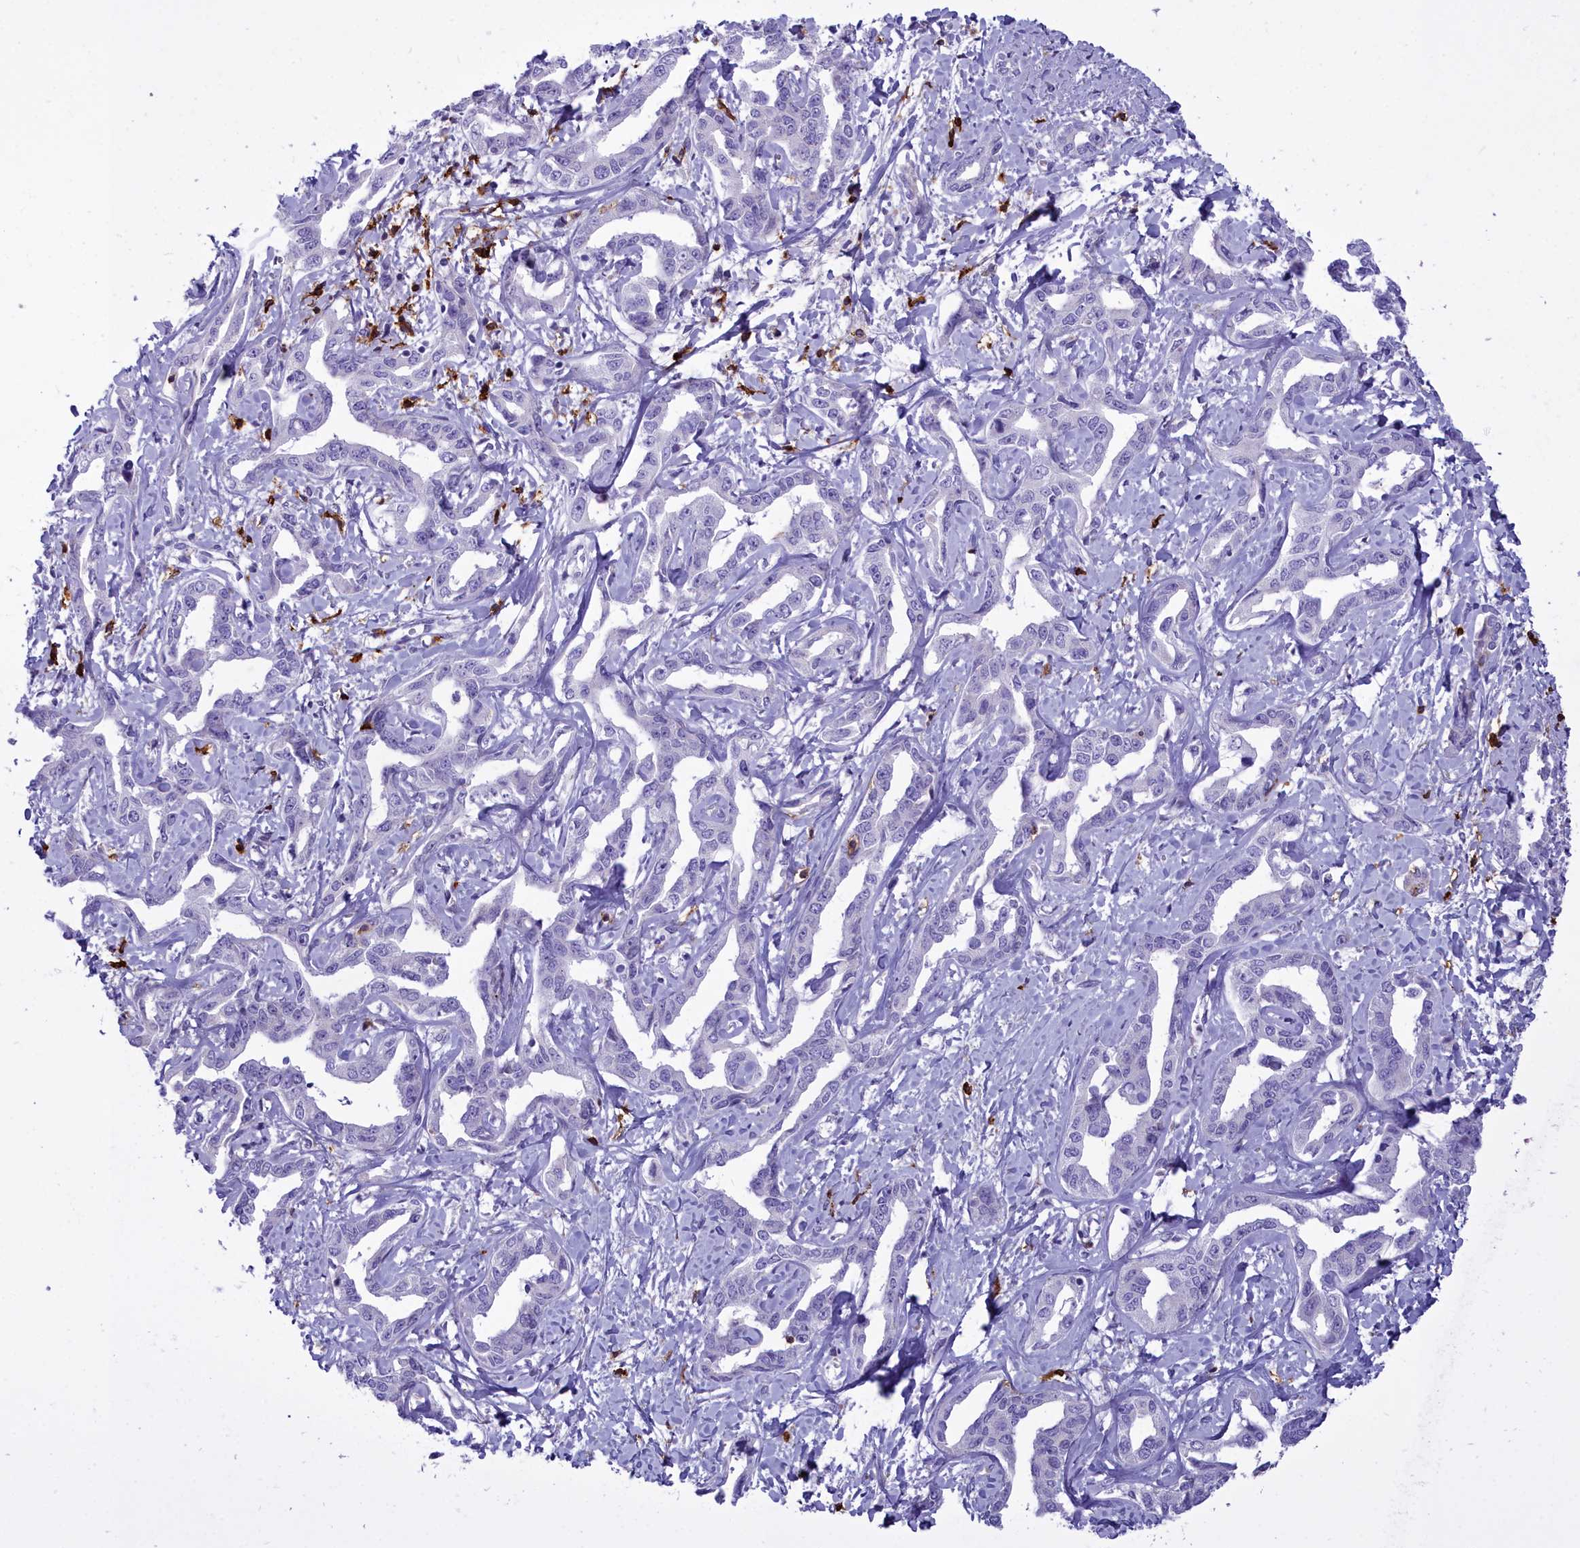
{"staining": {"intensity": "negative", "quantity": "none", "location": "none"}, "tissue": "liver cancer", "cell_type": "Tumor cells", "image_type": "cancer", "snomed": [{"axis": "morphology", "description": "Cholangiocarcinoma"}, {"axis": "topography", "description": "Liver"}], "caption": "IHC of human liver cholangiocarcinoma reveals no staining in tumor cells.", "gene": "CD5", "patient": {"sex": "male", "age": 59}}